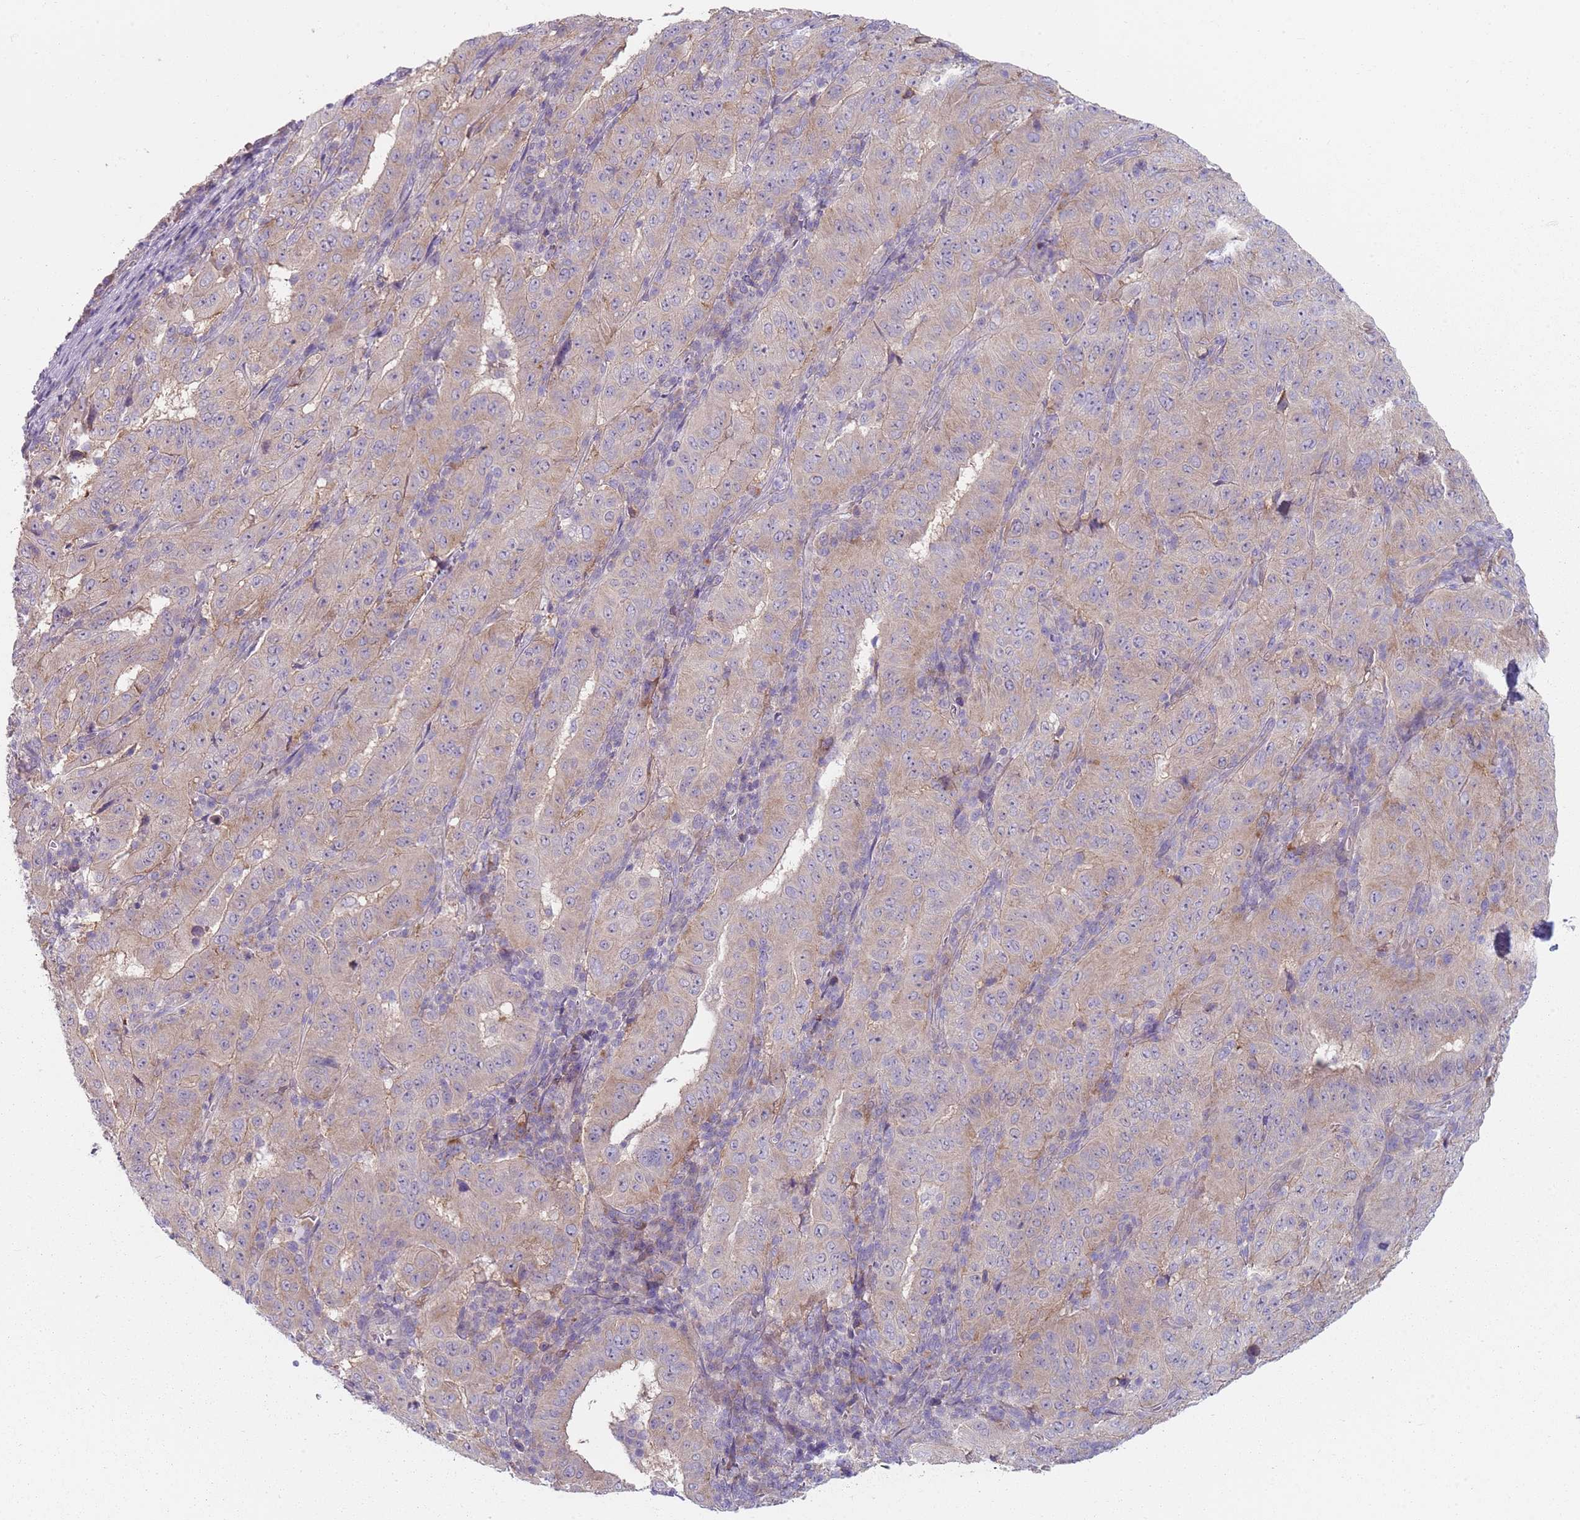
{"staining": {"intensity": "weak", "quantity": "<25%", "location": "cytoplasmic/membranous"}, "tissue": "pancreatic cancer", "cell_type": "Tumor cells", "image_type": "cancer", "snomed": [{"axis": "morphology", "description": "Adenocarcinoma, NOS"}, {"axis": "topography", "description": "Pancreas"}], "caption": "This is an immunohistochemistry (IHC) histopathology image of human pancreatic cancer (adenocarcinoma). There is no staining in tumor cells.", "gene": "SLC26A6", "patient": {"sex": "male", "age": 63}}